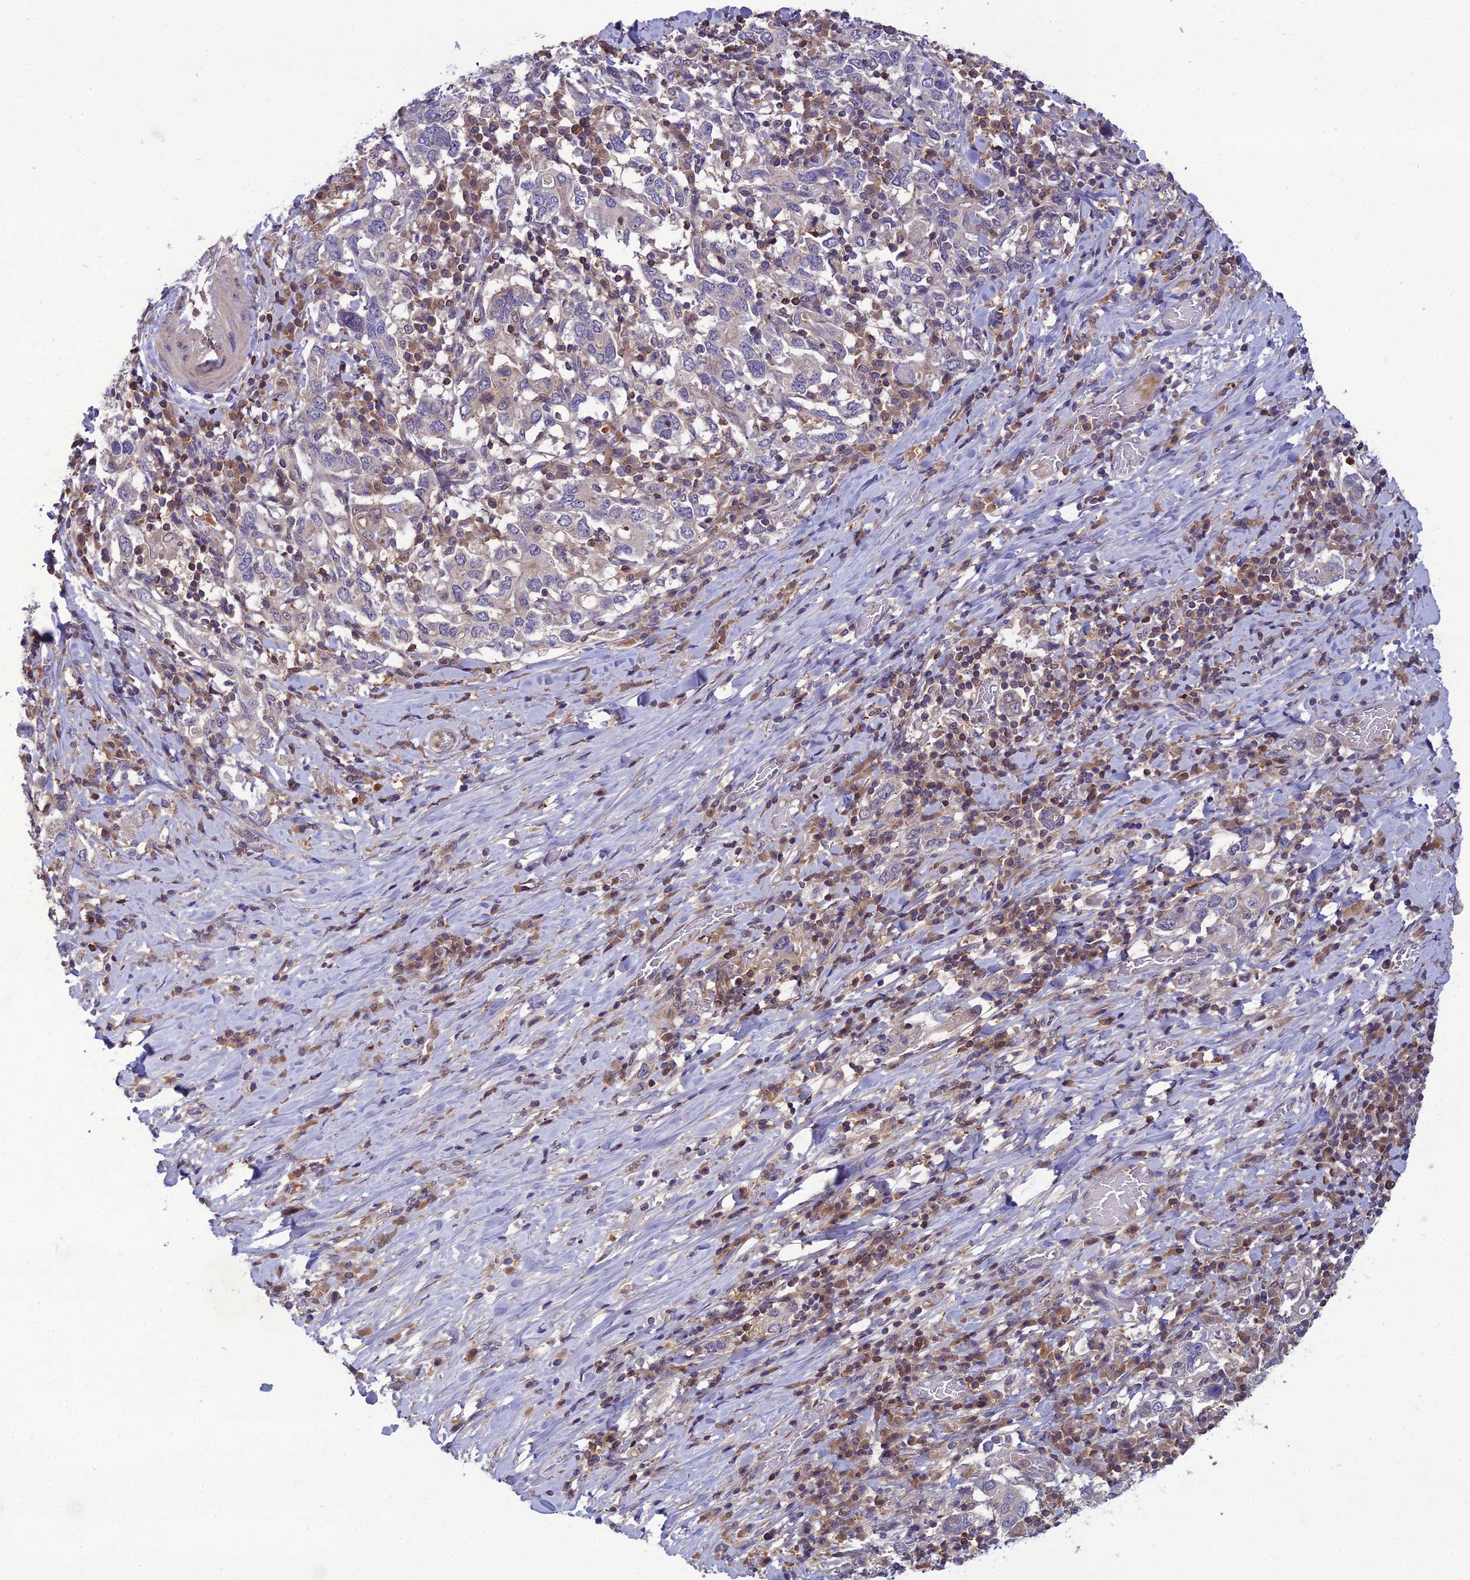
{"staining": {"intensity": "negative", "quantity": "none", "location": "none"}, "tissue": "stomach cancer", "cell_type": "Tumor cells", "image_type": "cancer", "snomed": [{"axis": "morphology", "description": "Adenocarcinoma, NOS"}, {"axis": "topography", "description": "Stomach, upper"}, {"axis": "topography", "description": "Stomach"}], "caption": "Stomach adenocarcinoma was stained to show a protein in brown. There is no significant expression in tumor cells. (Stains: DAB IHC with hematoxylin counter stain, Microscopy: brightfield microscopy at high magnification).", "gene": "GDF6", "patient": {"sex": "male", "age": 62}}